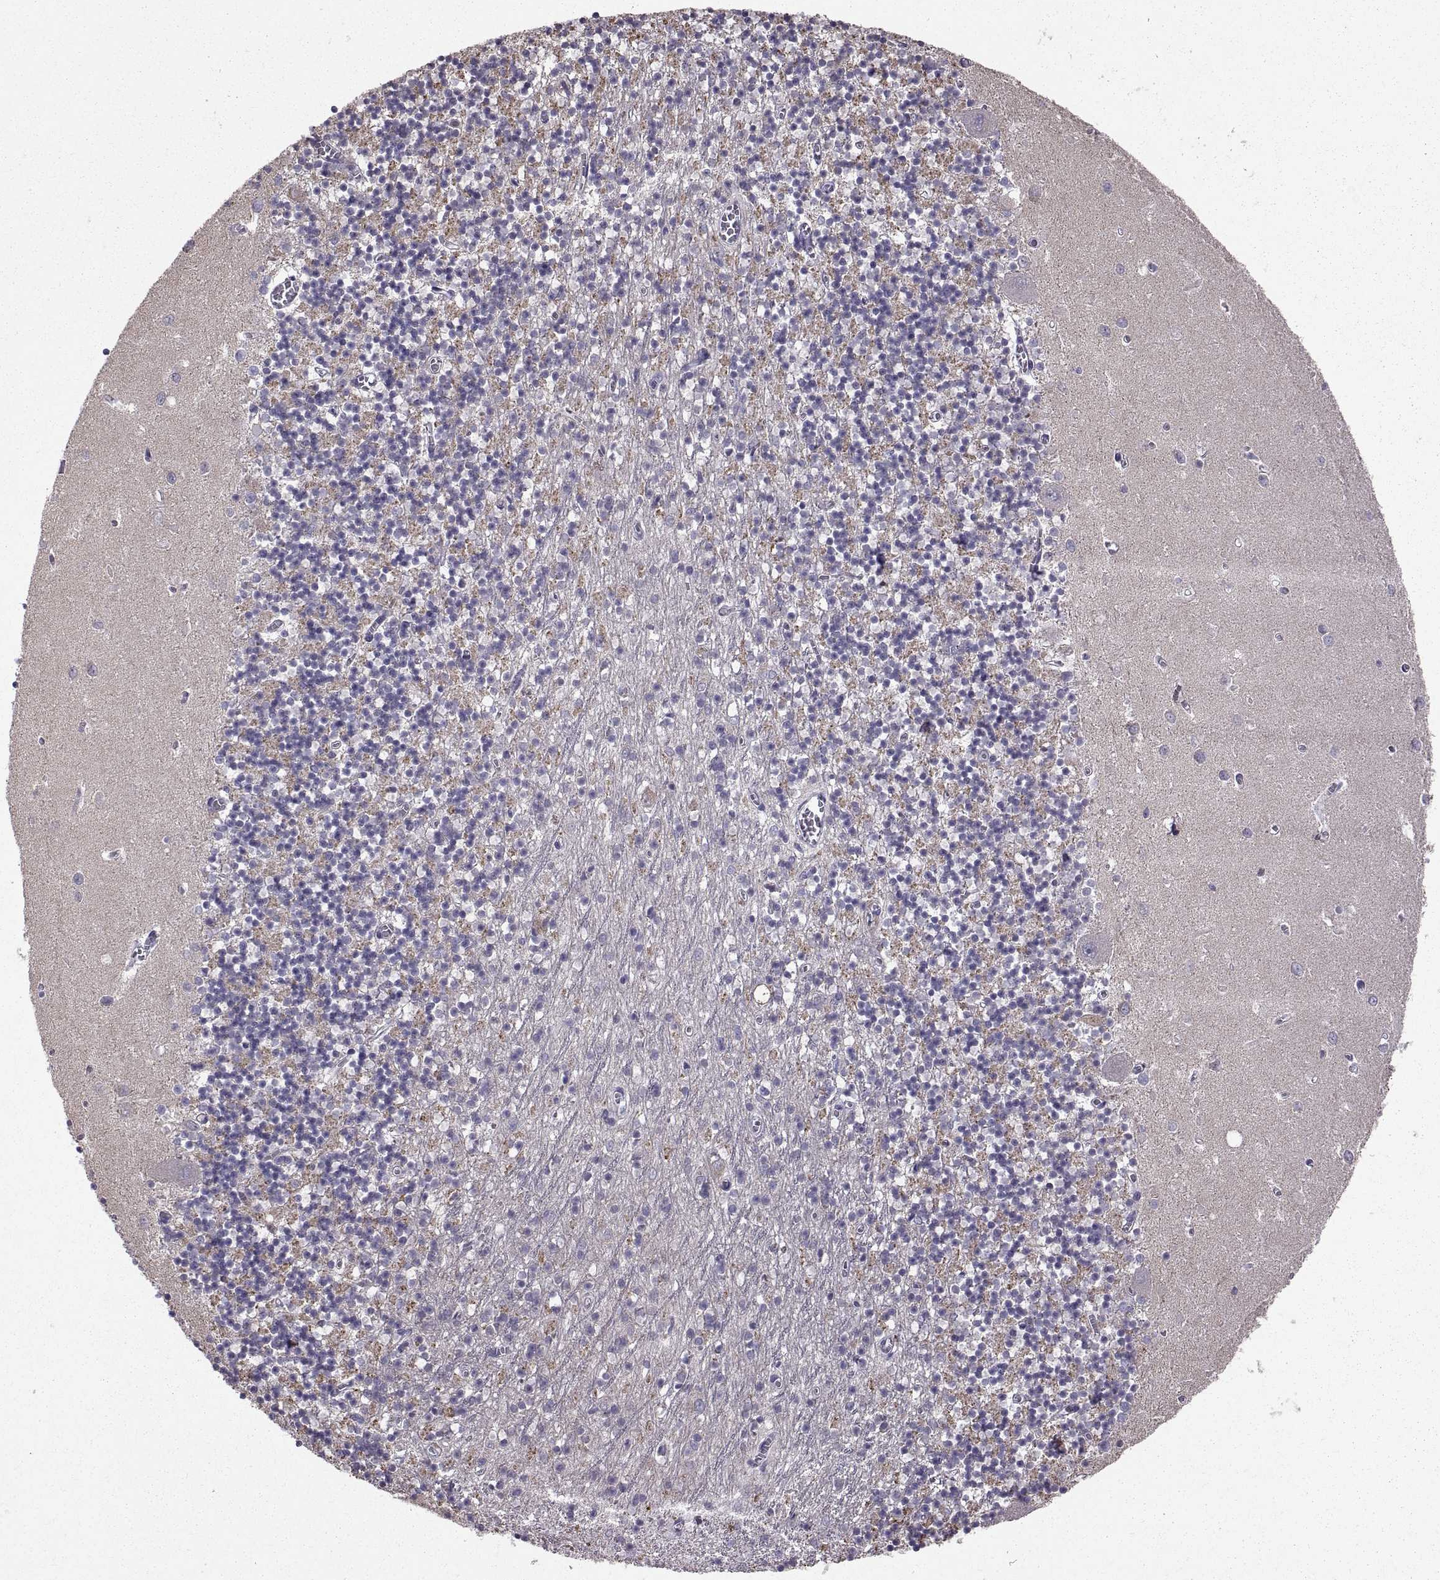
{"staining": {"intensity": "negative", "quantity": "none", "location": "none"}, "tissue": "cerebellum", "cell_type": "Cells in granular layer", "image_type": "normal", "snomed": [{"axis": "morphology", "description": "Normal tissue, NOS"}, {"axis": "topography", "description": "Cerebellum"}], "caption": "The image shows no staining of cells in granular layer in normal cerebellum. Brightfield microscopy of IHC stained with DAB (brown) and hematoxylin (blue), captured at high magnification.", "gene": "ARSL", "patient": {"sex": "female", "age": 64}}